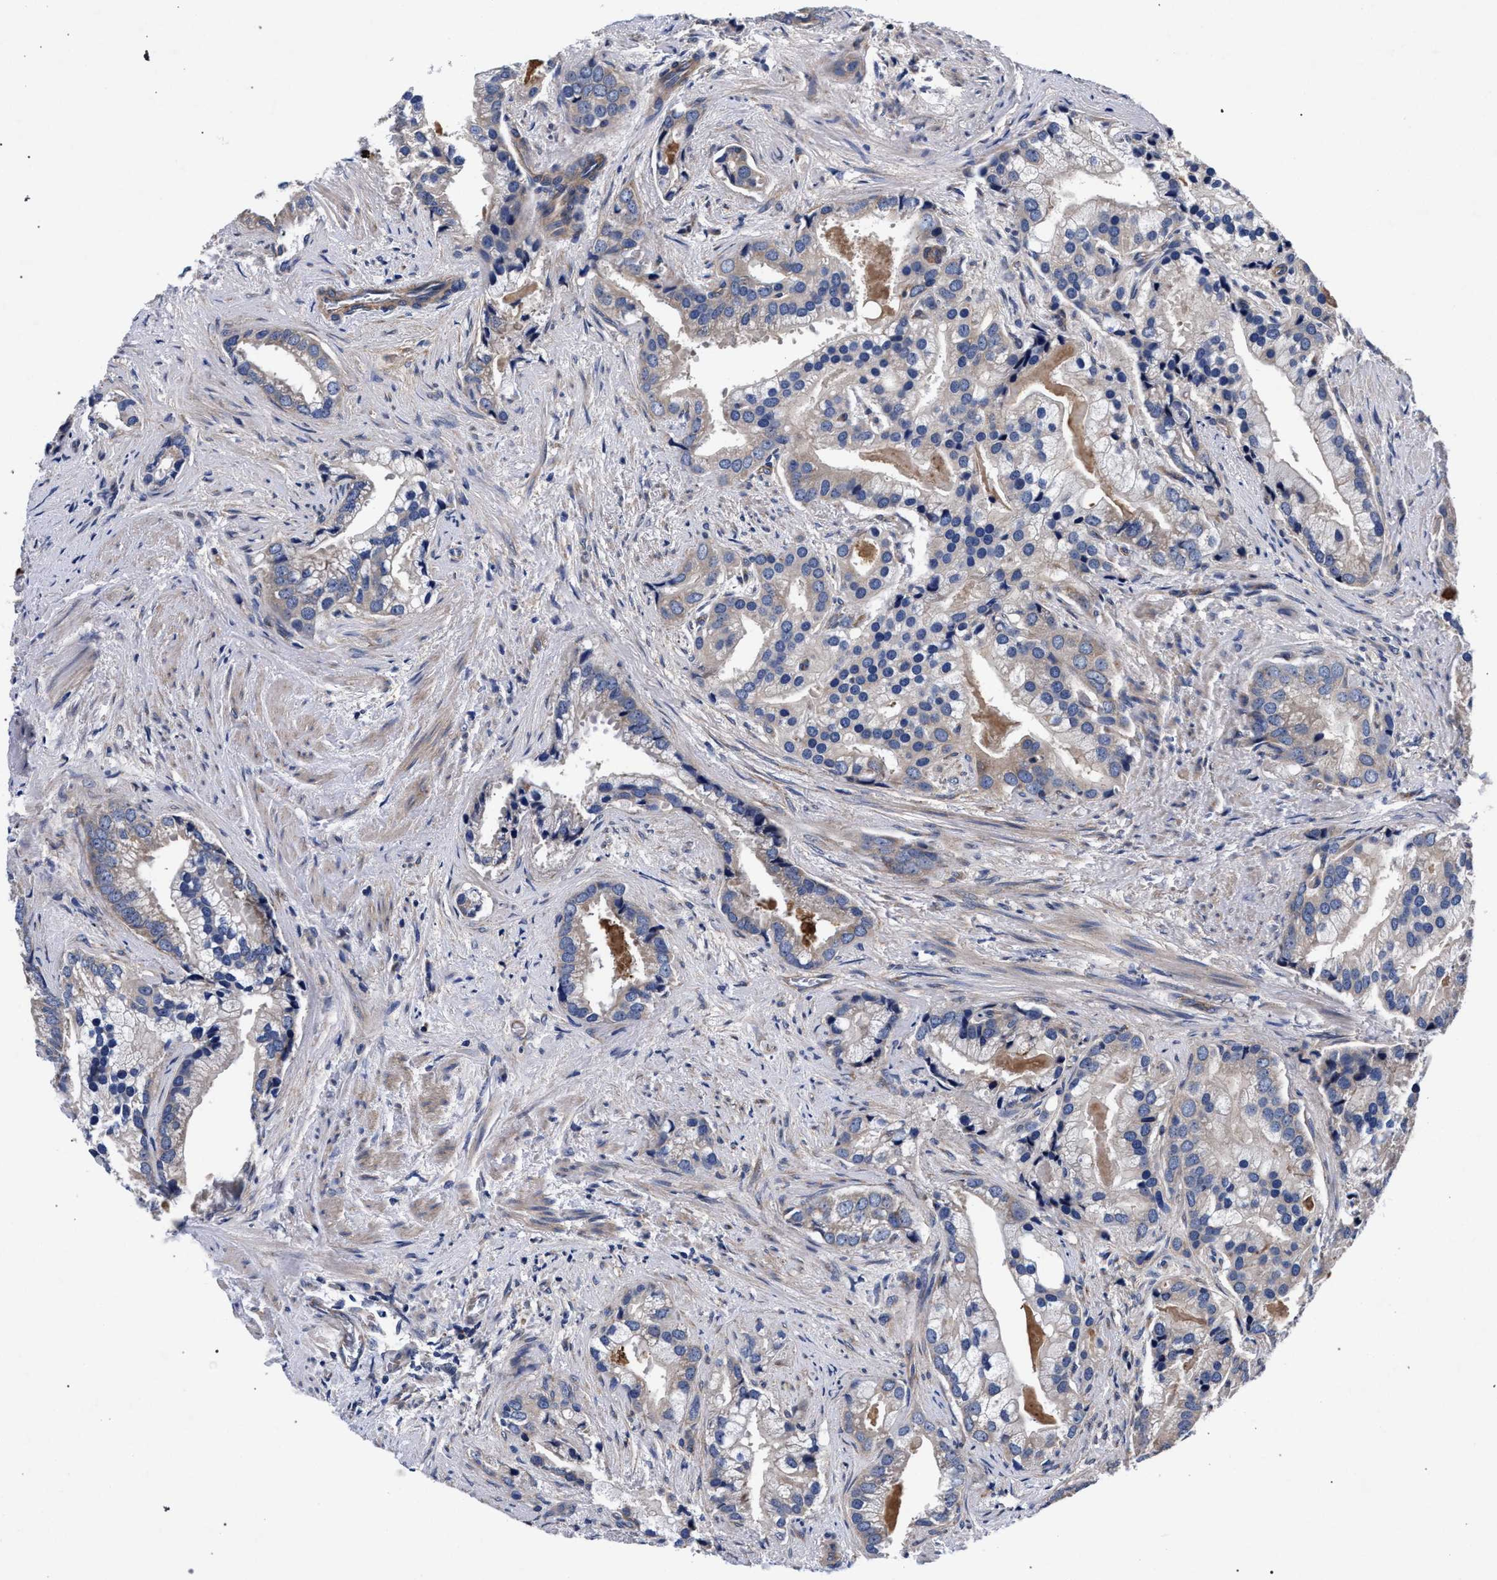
{"staining": {"intensity": "weak", "quantity": "25%-75%", "location": "cytoplasmic/membranous"}, "tissue": "prostate cancer", "cell_type": "Tumor cells", "image_type": "cancer", "snomed": [{"axis": "morphology", "description": "Adenocarcinoma, Low grade"}, {"axis": "topography", "description": "Prostate"}], "caption": "Protein expression by immunohistochemistry (IHC) shows weak cytoplasmic/membranous positivity in about 25%-75% of tumor cells in prostate cancer (adenocarcinoma (low-grade)).", "gene": "CFAP95", "patient": {"sex": "male", "age": 71}}